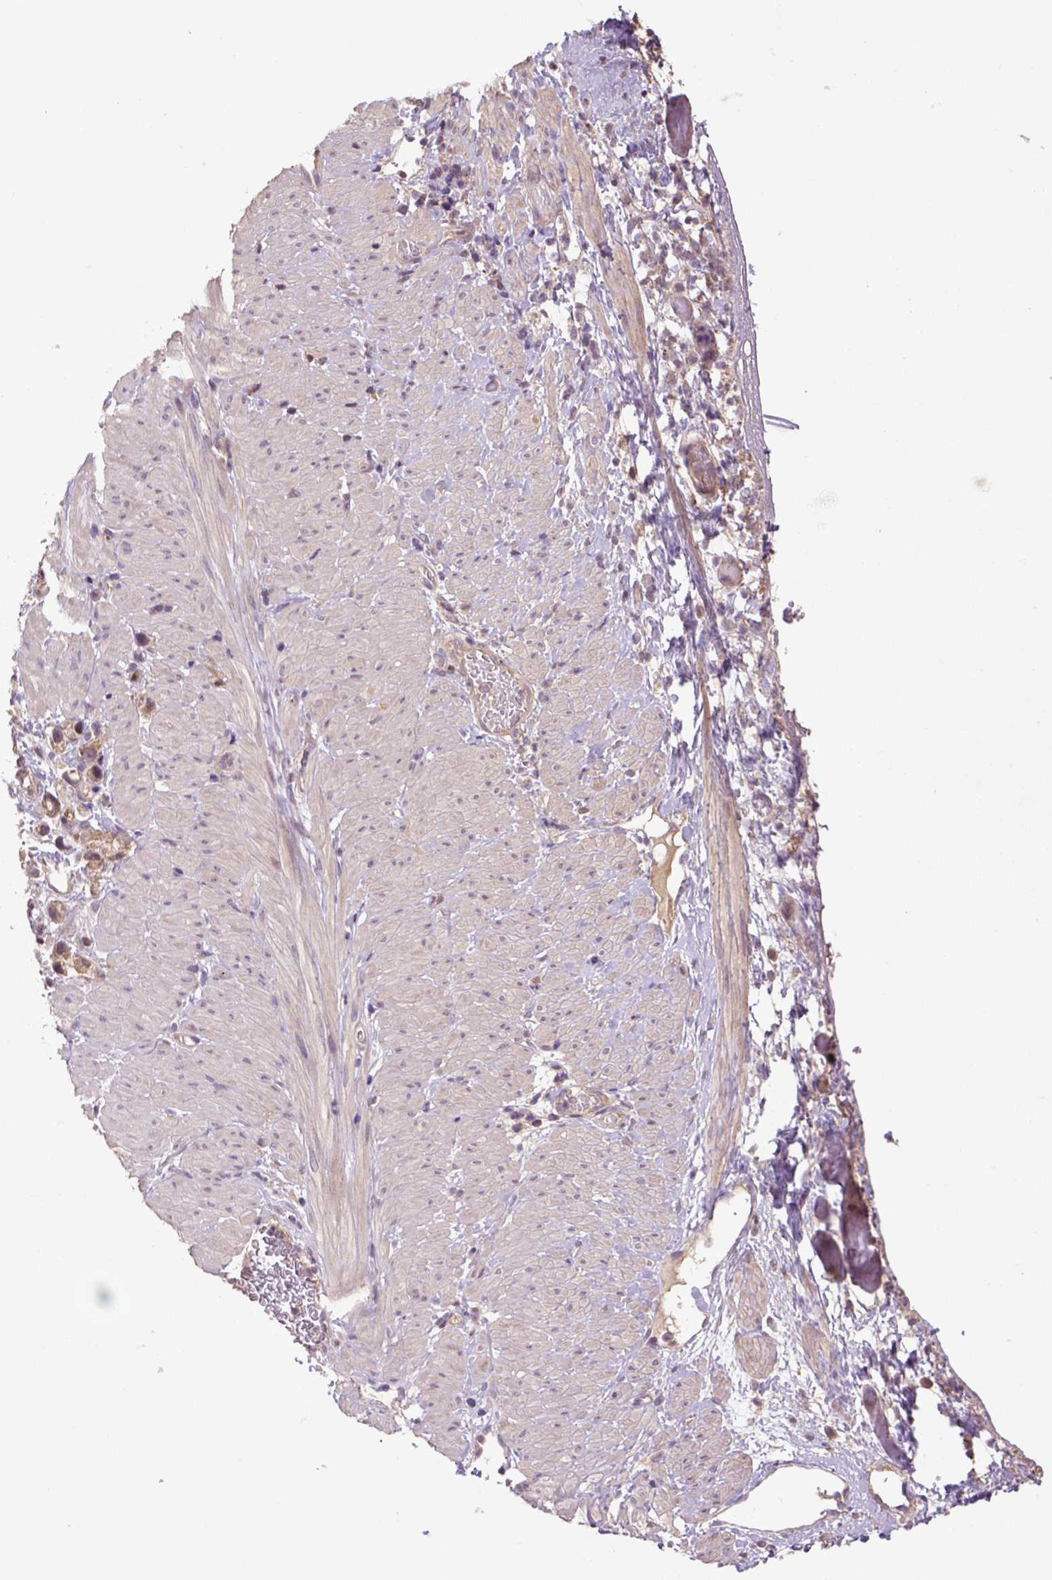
{"staining": {"intensity": "moderate", "quantity": ">75%", "location": "cytoplasmic/membranous"}, "tissue": "stomach cancer", "cell_type": "Tumor cells", "image_type": "cancer", "snomed": [{"axis": "morphology", "description": "Adenocarcinoma, NOS"}, {"axis": "topography", "description": "Stomach"}], "caption": "DAB (3,3'-diaminobenzidine) immunohistochemical staining of stomach adenocarcinoma shows moderate cytoplasmic/membranous protein expression in about >75% of tumor cells.", "gene": "HSPBP1", "patient": {"sex": "female", "age": 59}}